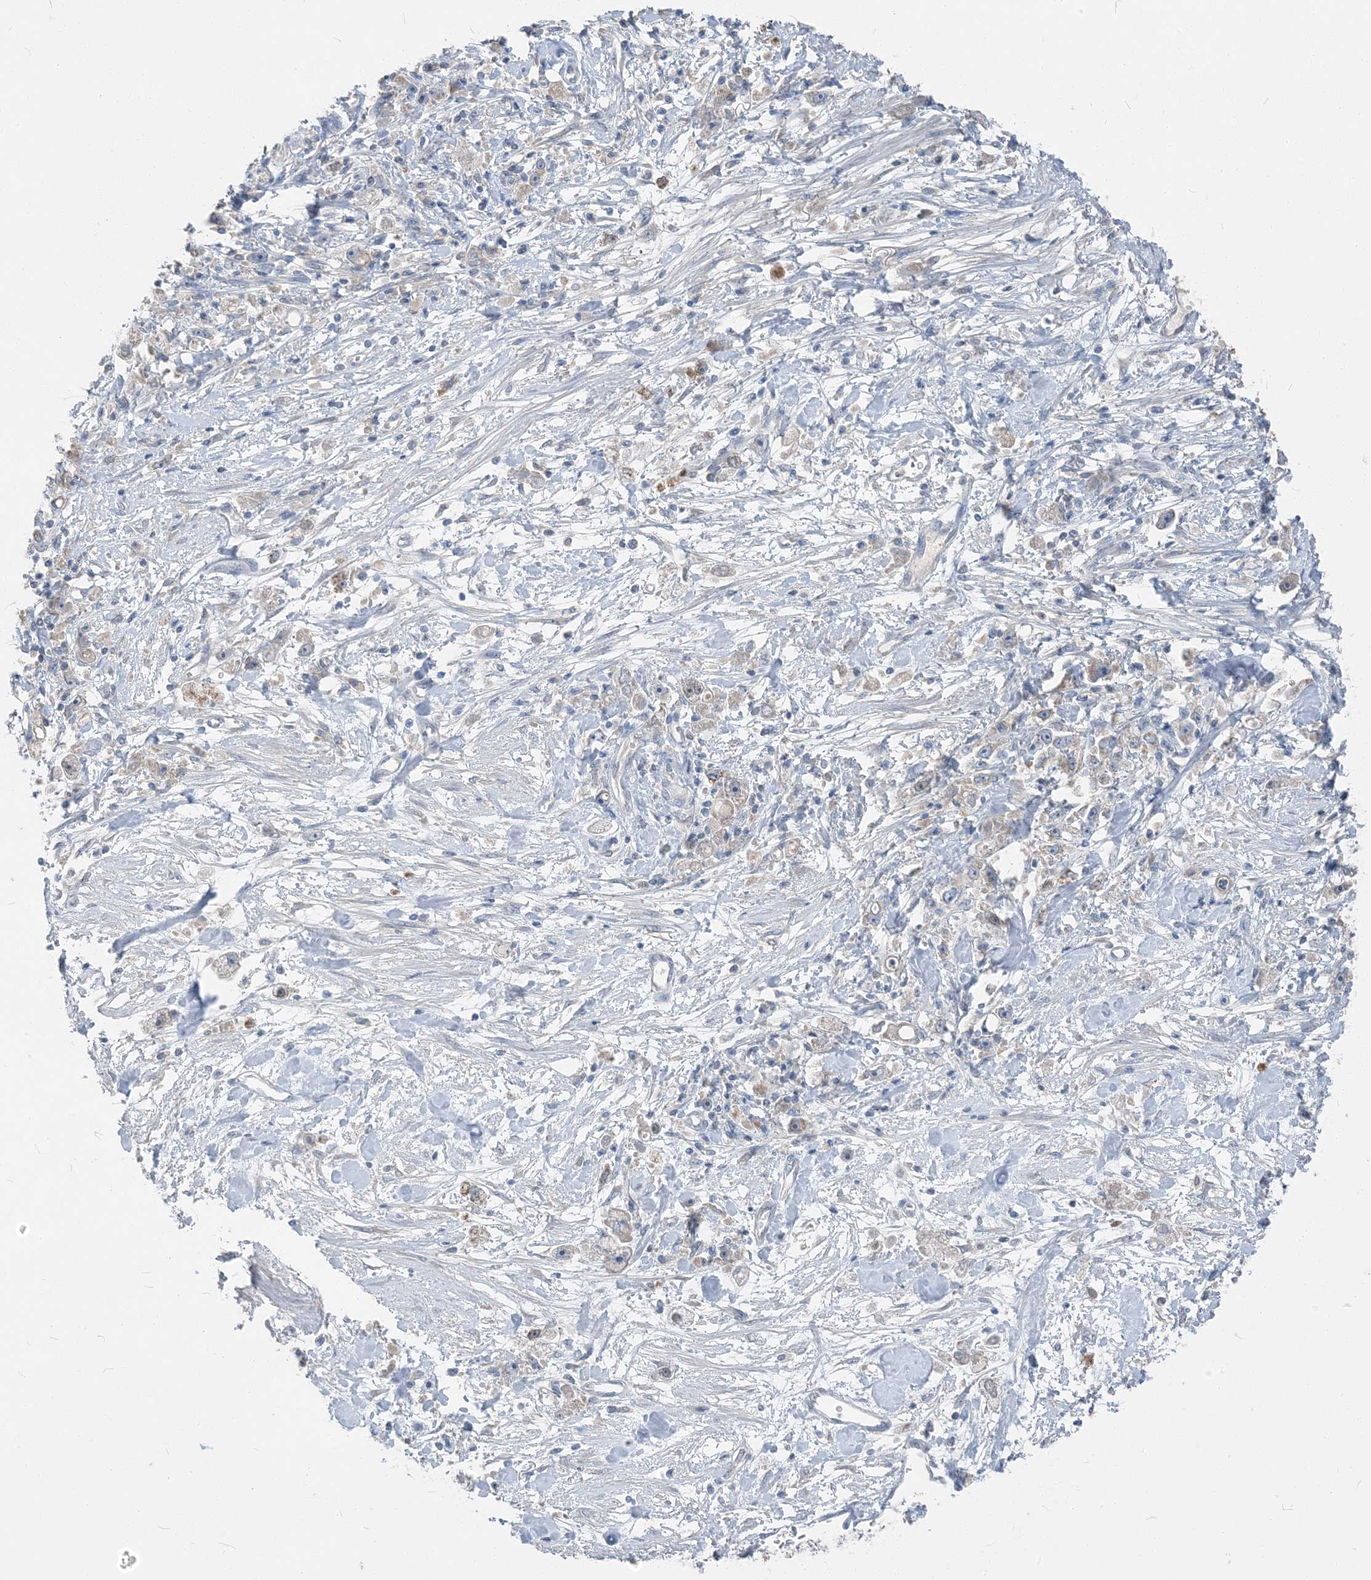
{"staining": {"intensity": "weak", "quantity": "<25%", "location": "cytoplasmic/membranous"}, "tissue": "stomach cancer", "cell_type": "Tumor cells", "image_type": "cancer", "snomed": [{"axis": "morphology", "description": "Adenocarcinoma, NOS"}, {"axis": "topography", "description": "Stomach"}], "caption": "IHC image of neoplastic tissue: stomach cancer stained with DAB (3,3'-diaminobenzidine) shows no significant protein expression in tumor cells.", "gene": "NCOA7", "patient": {"sex": "female", "age": 59}}